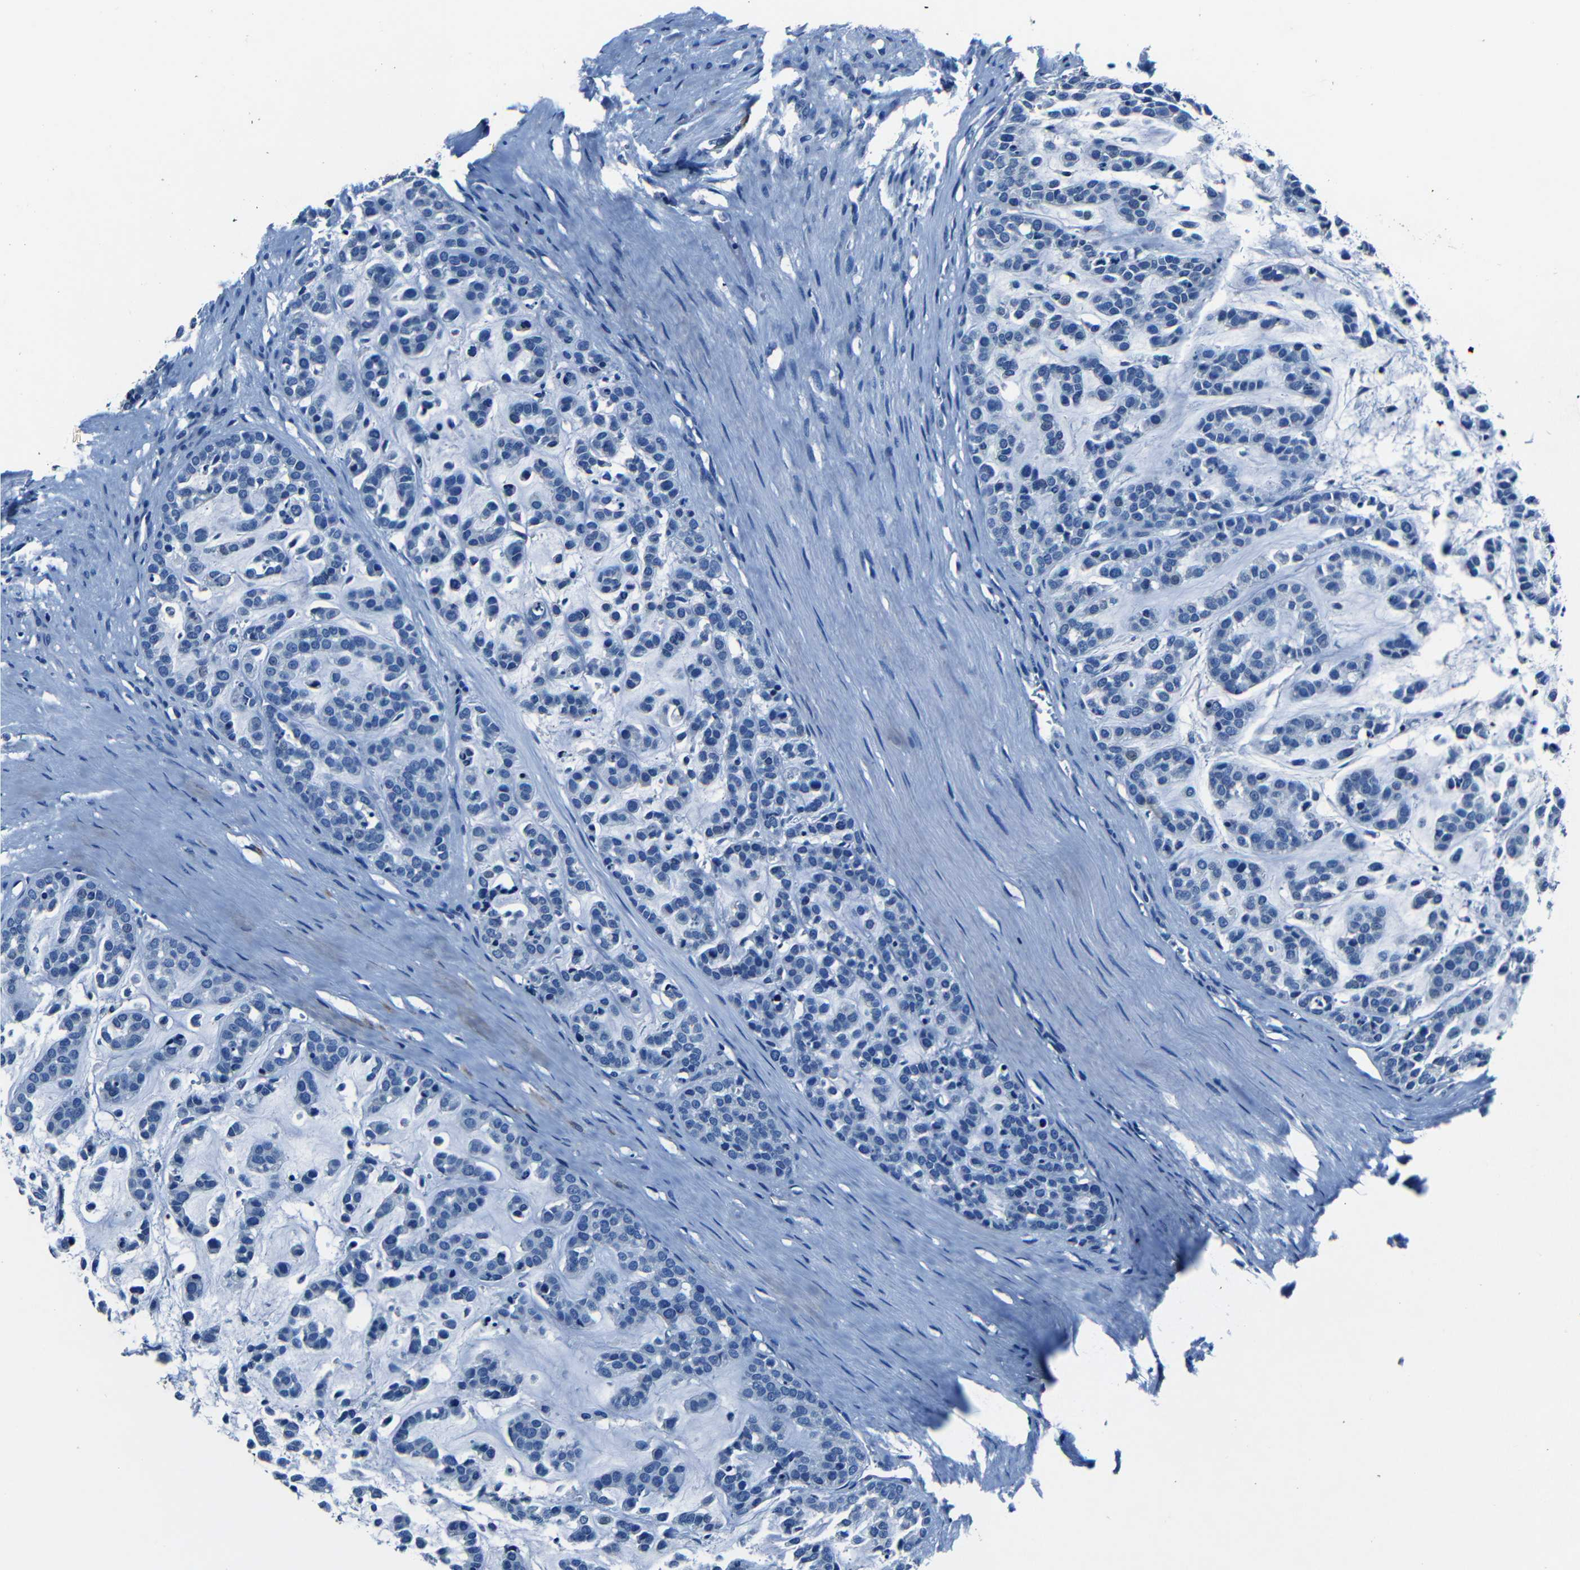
{"staining": {"intensity": "negative", "quantity": "none", "location": "none"}, "tissue": "head and neck cancer", "cell_type": "Tumor cells", "image_type": "cancer", "snomed": [{"axis": "morphology", "description": "Adenocarcinoma, NOS"}, {"axis": "morphology", "description": "Adenoma, NOS"}, {"axis": "topography", "description": "Head-Neck"}], "caption": "Photomicrograph shows no significant protein staining in tumor cells of head and neck cancer (adenocarcinoma).", "gene": "NCMAP", "patient": {"sex": "female", "age": 55}}